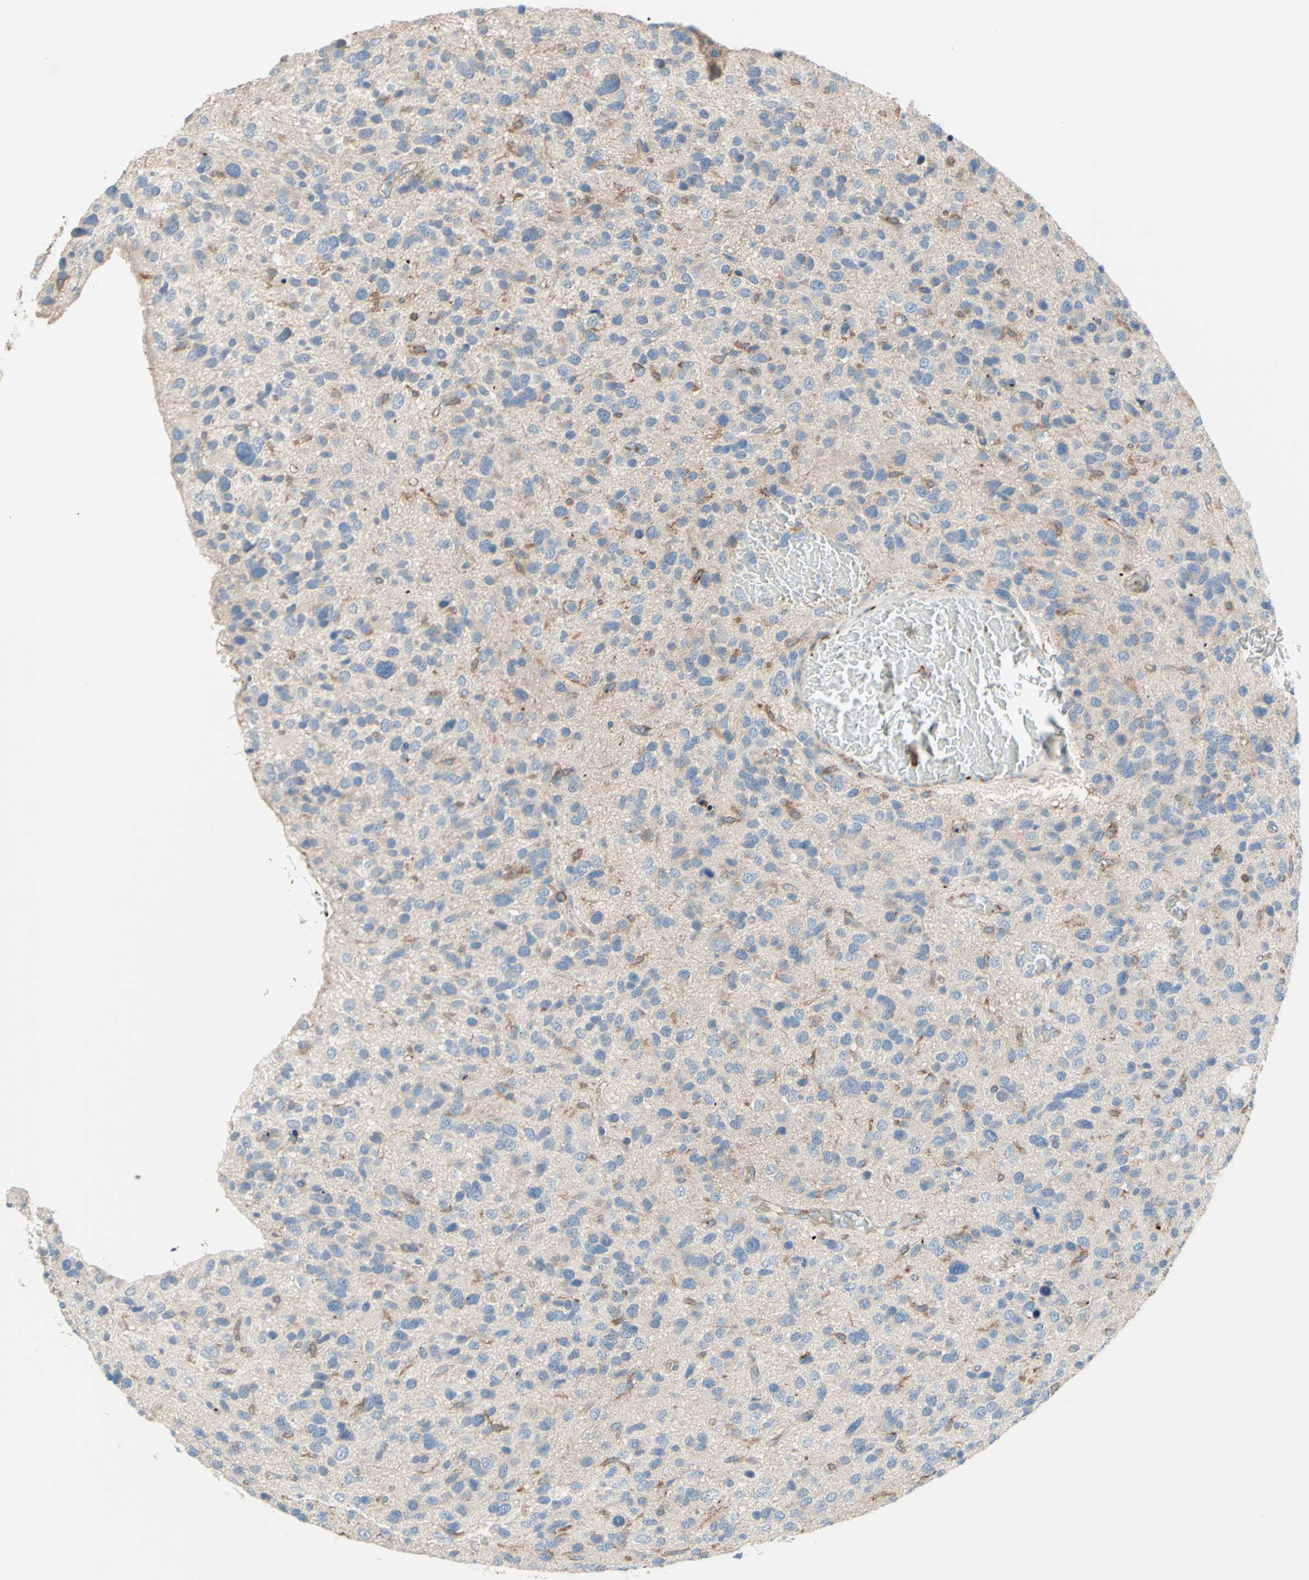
{"staining": {"intensity": "moderate", "quantity": "<25%", "location": "cytoplasmic/membranous"}, "tissue": "glioma", "cell_type": "Tumor cells", "image_type": "cancer", "snomed": [{"axis": "morphology", "description": "Glioma, malignant, High grade"}, {"axis": "topography", "description": "Brain"}], "caption": "Immunohistochemical staining of glioma displays low levels of moderate cytoplasmic/membranous protein staining in approximately <25% of tumor cells.", "gene": "SEMA4C", "patient": {"sex": "female", "age": 58}}